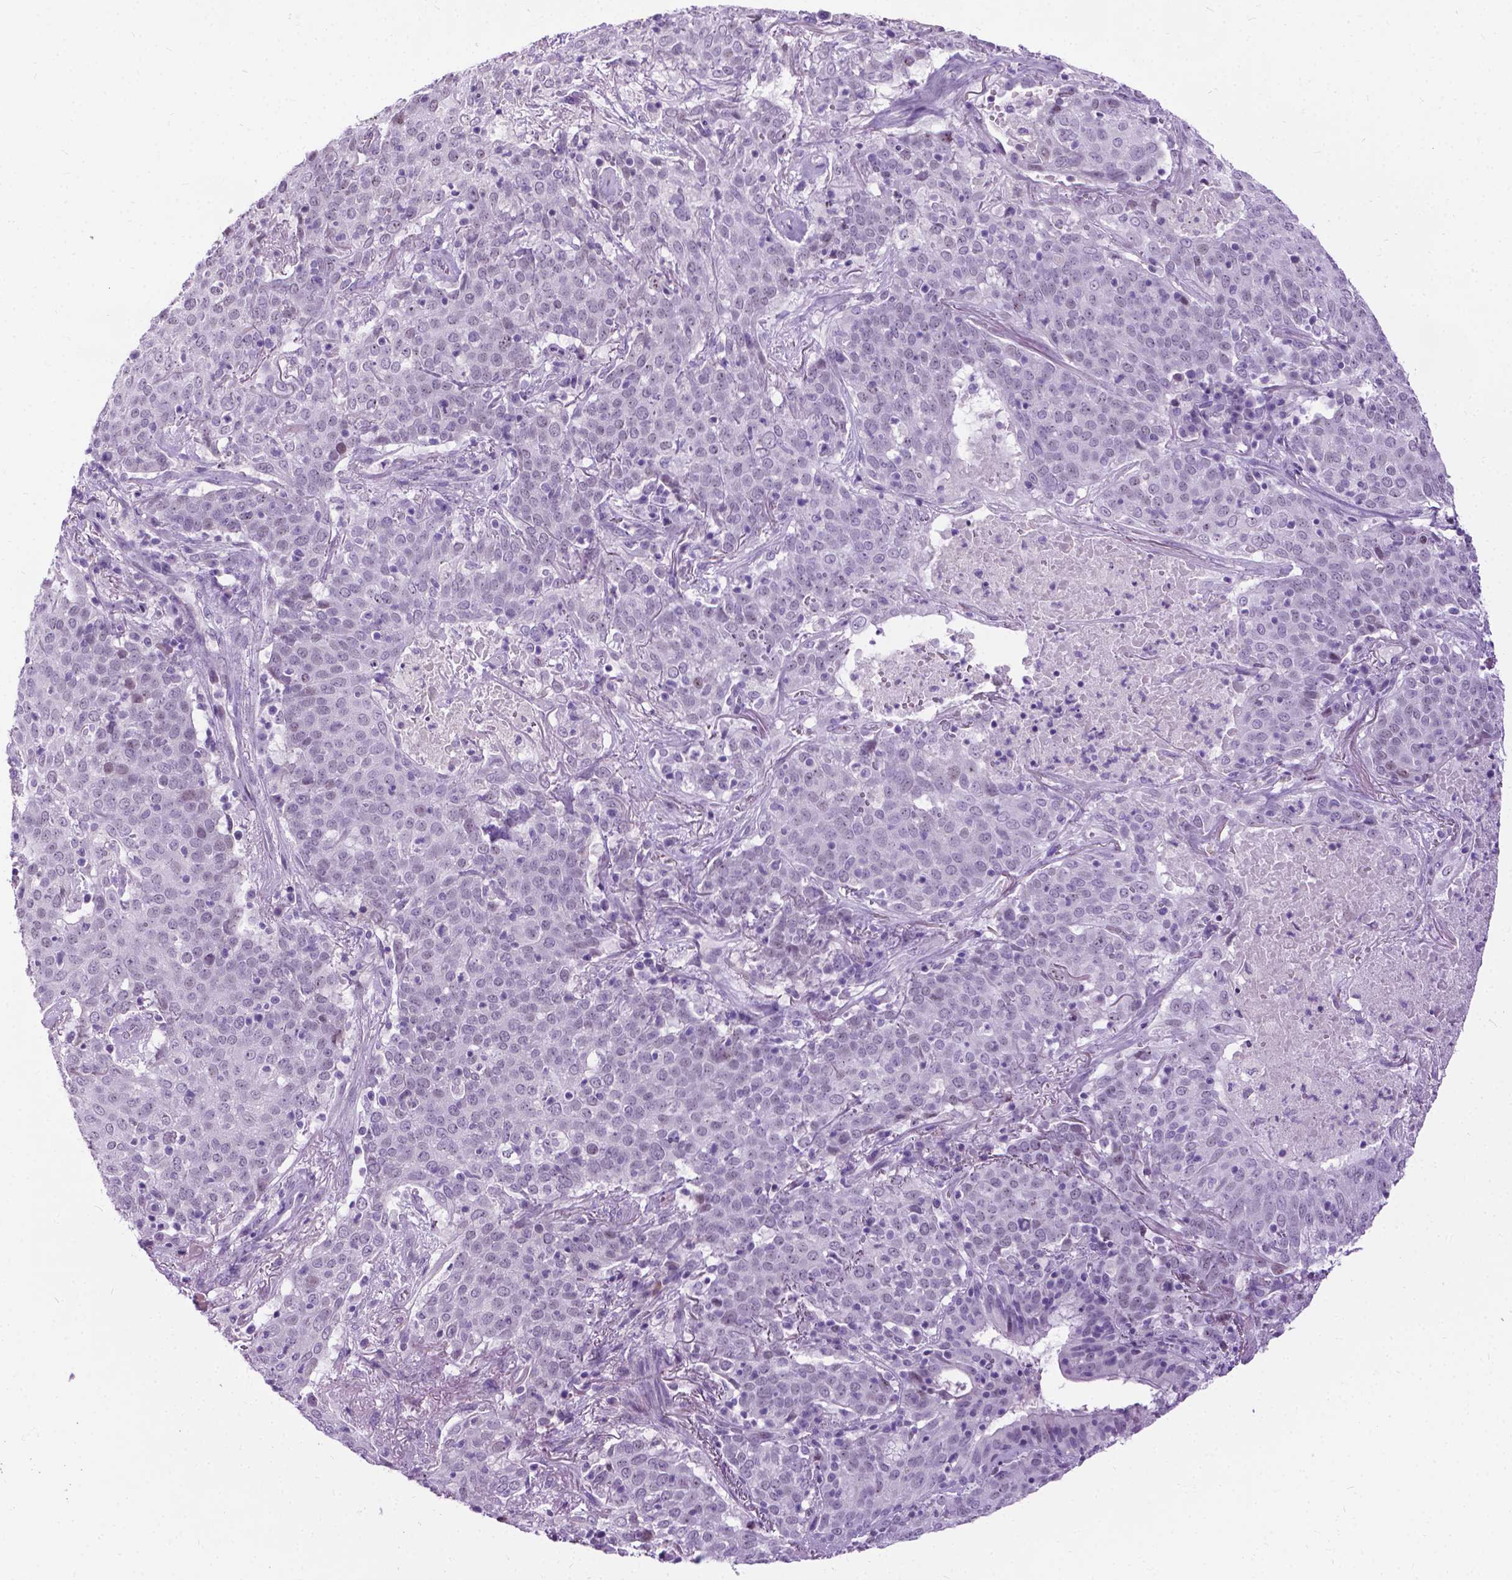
{"staining": {"intensity": "negative", "quantity": "none", "location": "none"}, "tissue": "lung cancer", "cell_type": "Tumor cells", "image_type": "cancer", "snomed": [{"axis": "morphology", "description": "Squamous cell carcinoma, NOS"}, {"axis": "topography", "description": "Lung"}], "caption": "Image shows no protein positivity in tumor cells of squamous cell carcinoma (lung) tissue. (IHC, brightfield microscopy, high magnification).", "gene": "PROB1", "patient": {"sex": "male", "age": 82}}